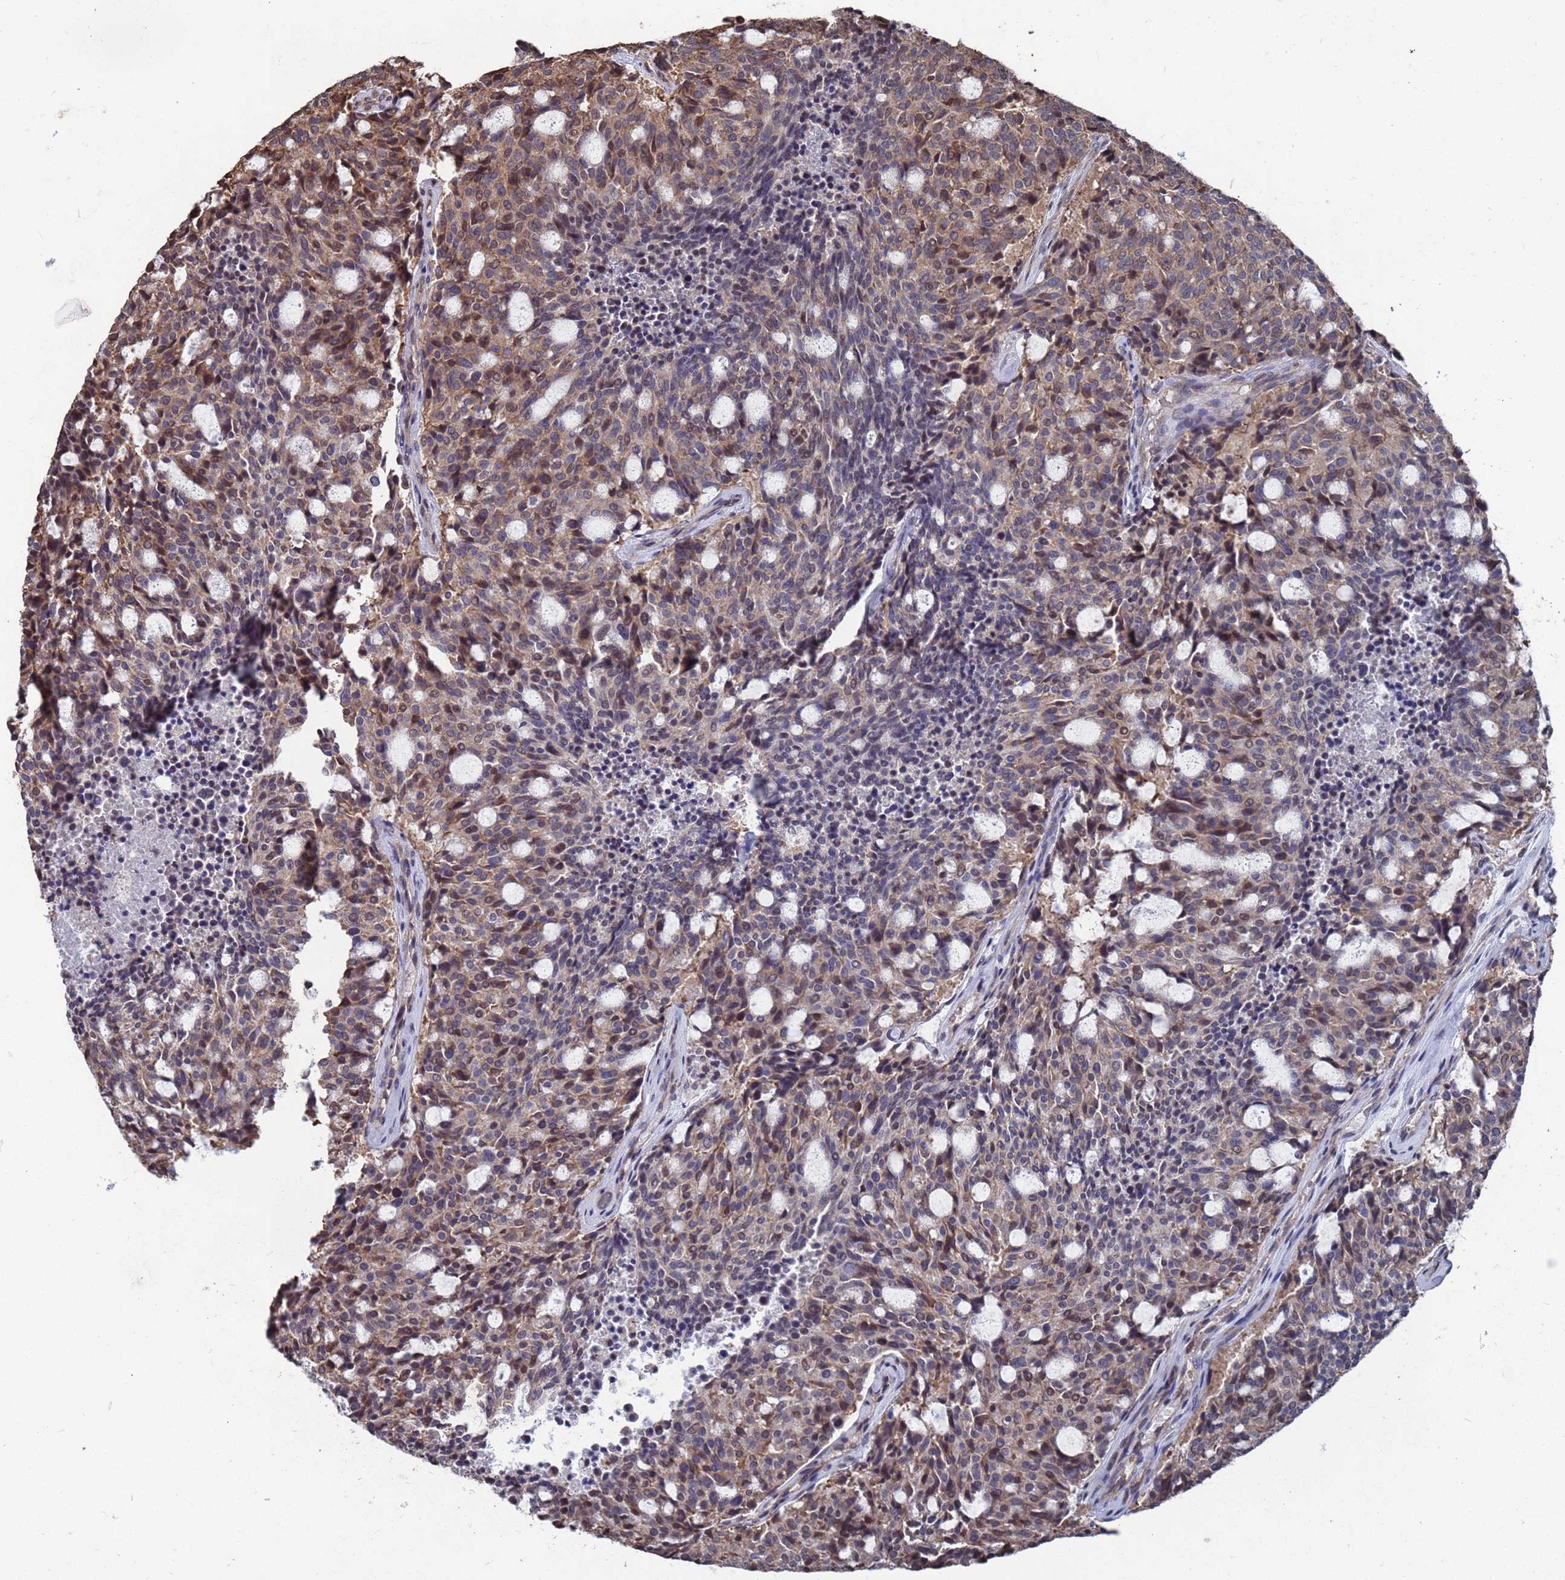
{"staining": {"intensity": "moderate", "quantity": "25%-75%", "location": "cytoplasmic/membranous,nuclear"}, "tissue": "carcinoid", "cell_type": "Tumor cells", "image_type": "cancer", "snomed": [{"axis": "morphology", "description": "Carcinoid, malignant, NOS"}, {"axis": "topography", "description": "Pancreas"}], "caption": "Tumor cells exhibit medium levels of moderate cytoplasmic/membranous and nuclear expression in about 25%-75% of cells in carcinoid.", "gene": "CFAP119", "patient": {"sex": "female", "age": 54}}